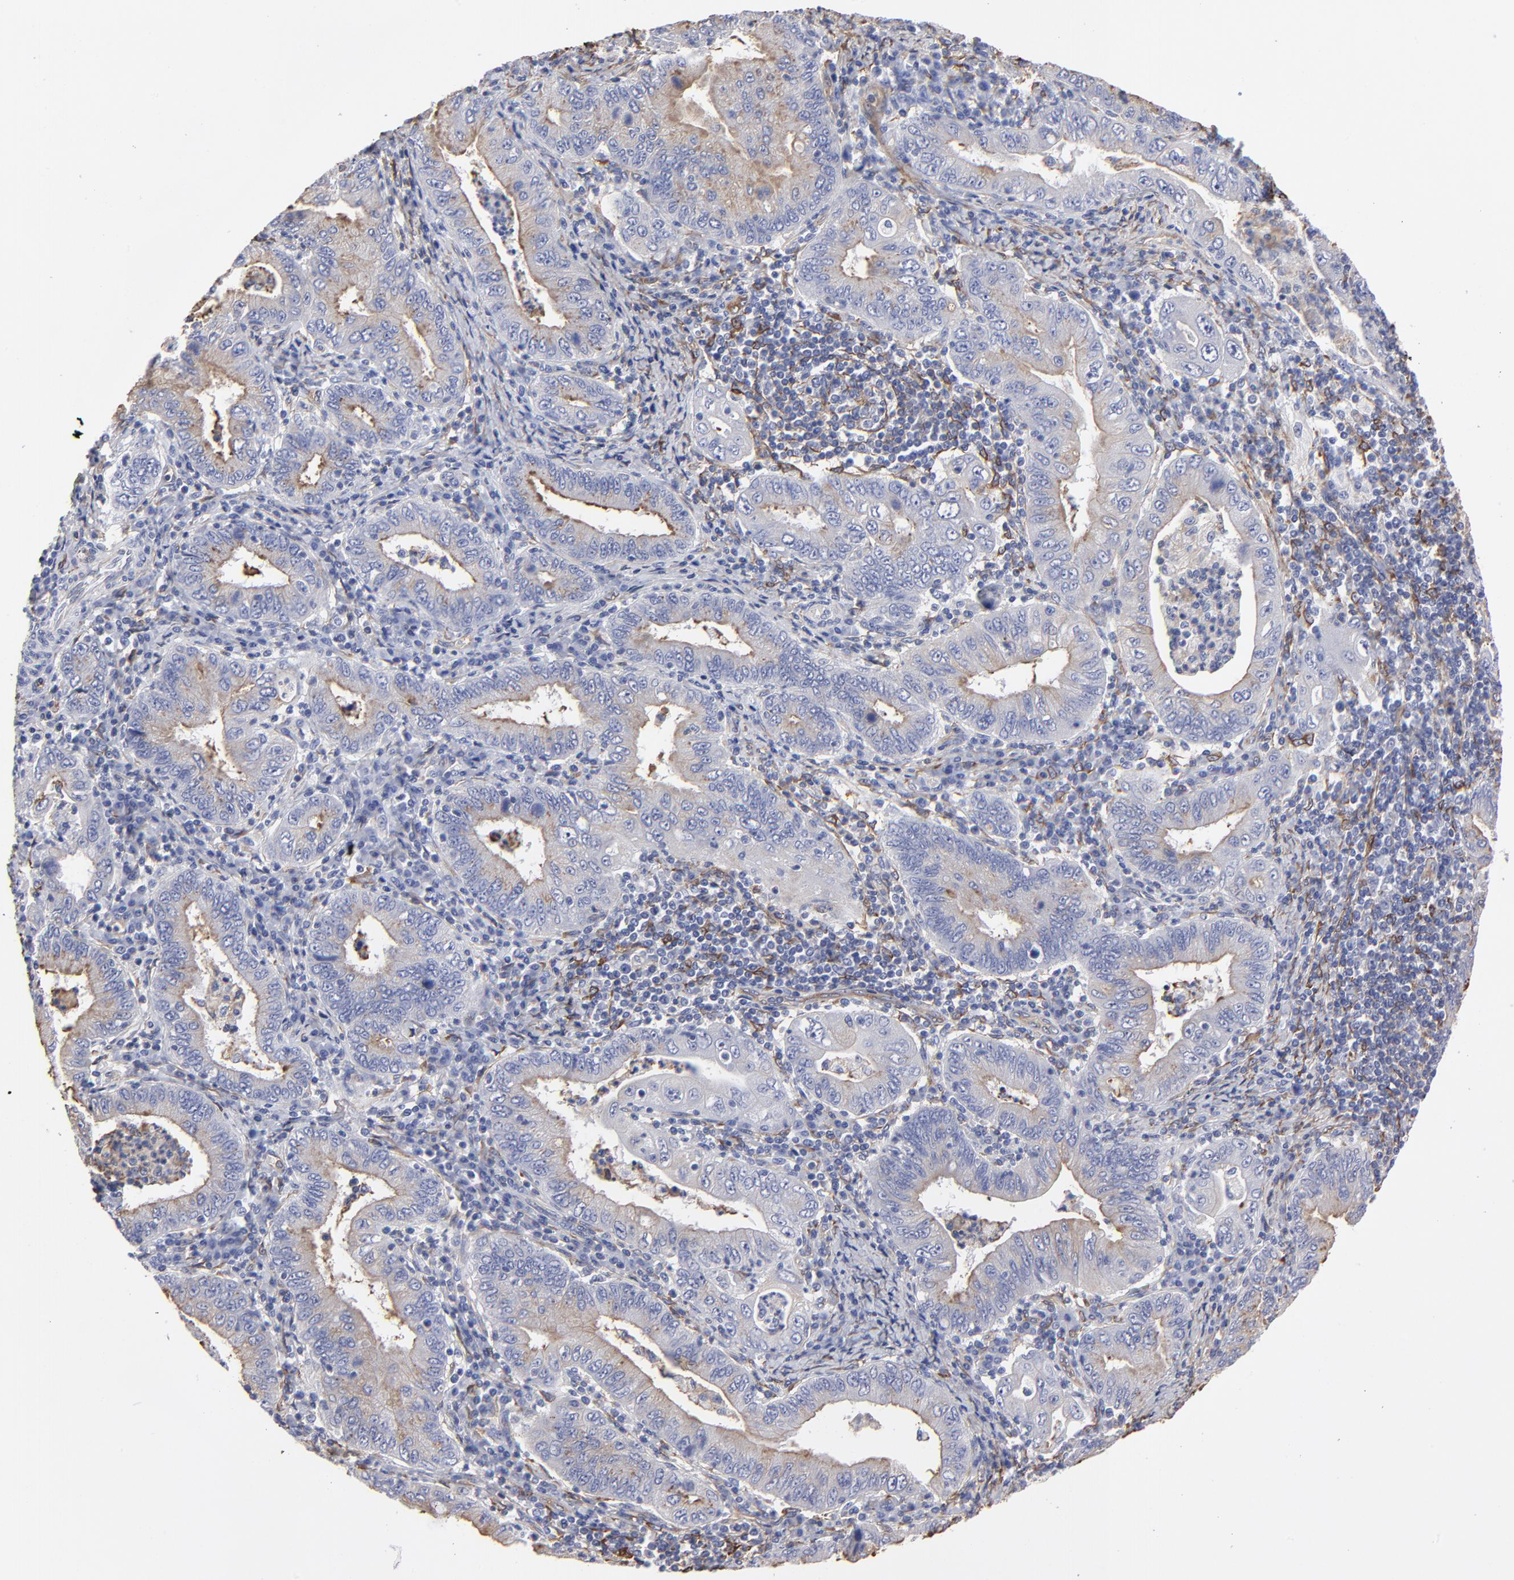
{"staining": {"intensity": "weak", "quantity": "25%-75%", "location": "cytoplasmic/membranous"}, "tissue": "stomach cancer", "cell_type": "Tumor cells", "image_type": "cancer", "snomed": [{"axis": "morphology", "description": "Normal tissue, NOS"}, {"axis": "morphology", "description": "Adenocarcinoma, NOS"}, {"axis": "topography", "description": "Esophagus"}, {"axis": "topography", "description": "Stomach, upper"}, {"axis": "topography", "description": "Peripheral nerve tissue"}], "caption": "Immunohistochemistry (IHC) (DAB (3,3'-diaminobenzidine)) staining of human stomach cancer (adenocarcinoma) displays weak cytoplasmic/membranous protein expression in about 25%-75% of tumor cells.", "gene": "CILP", "patient": {"sex": "male", "age": 62}}